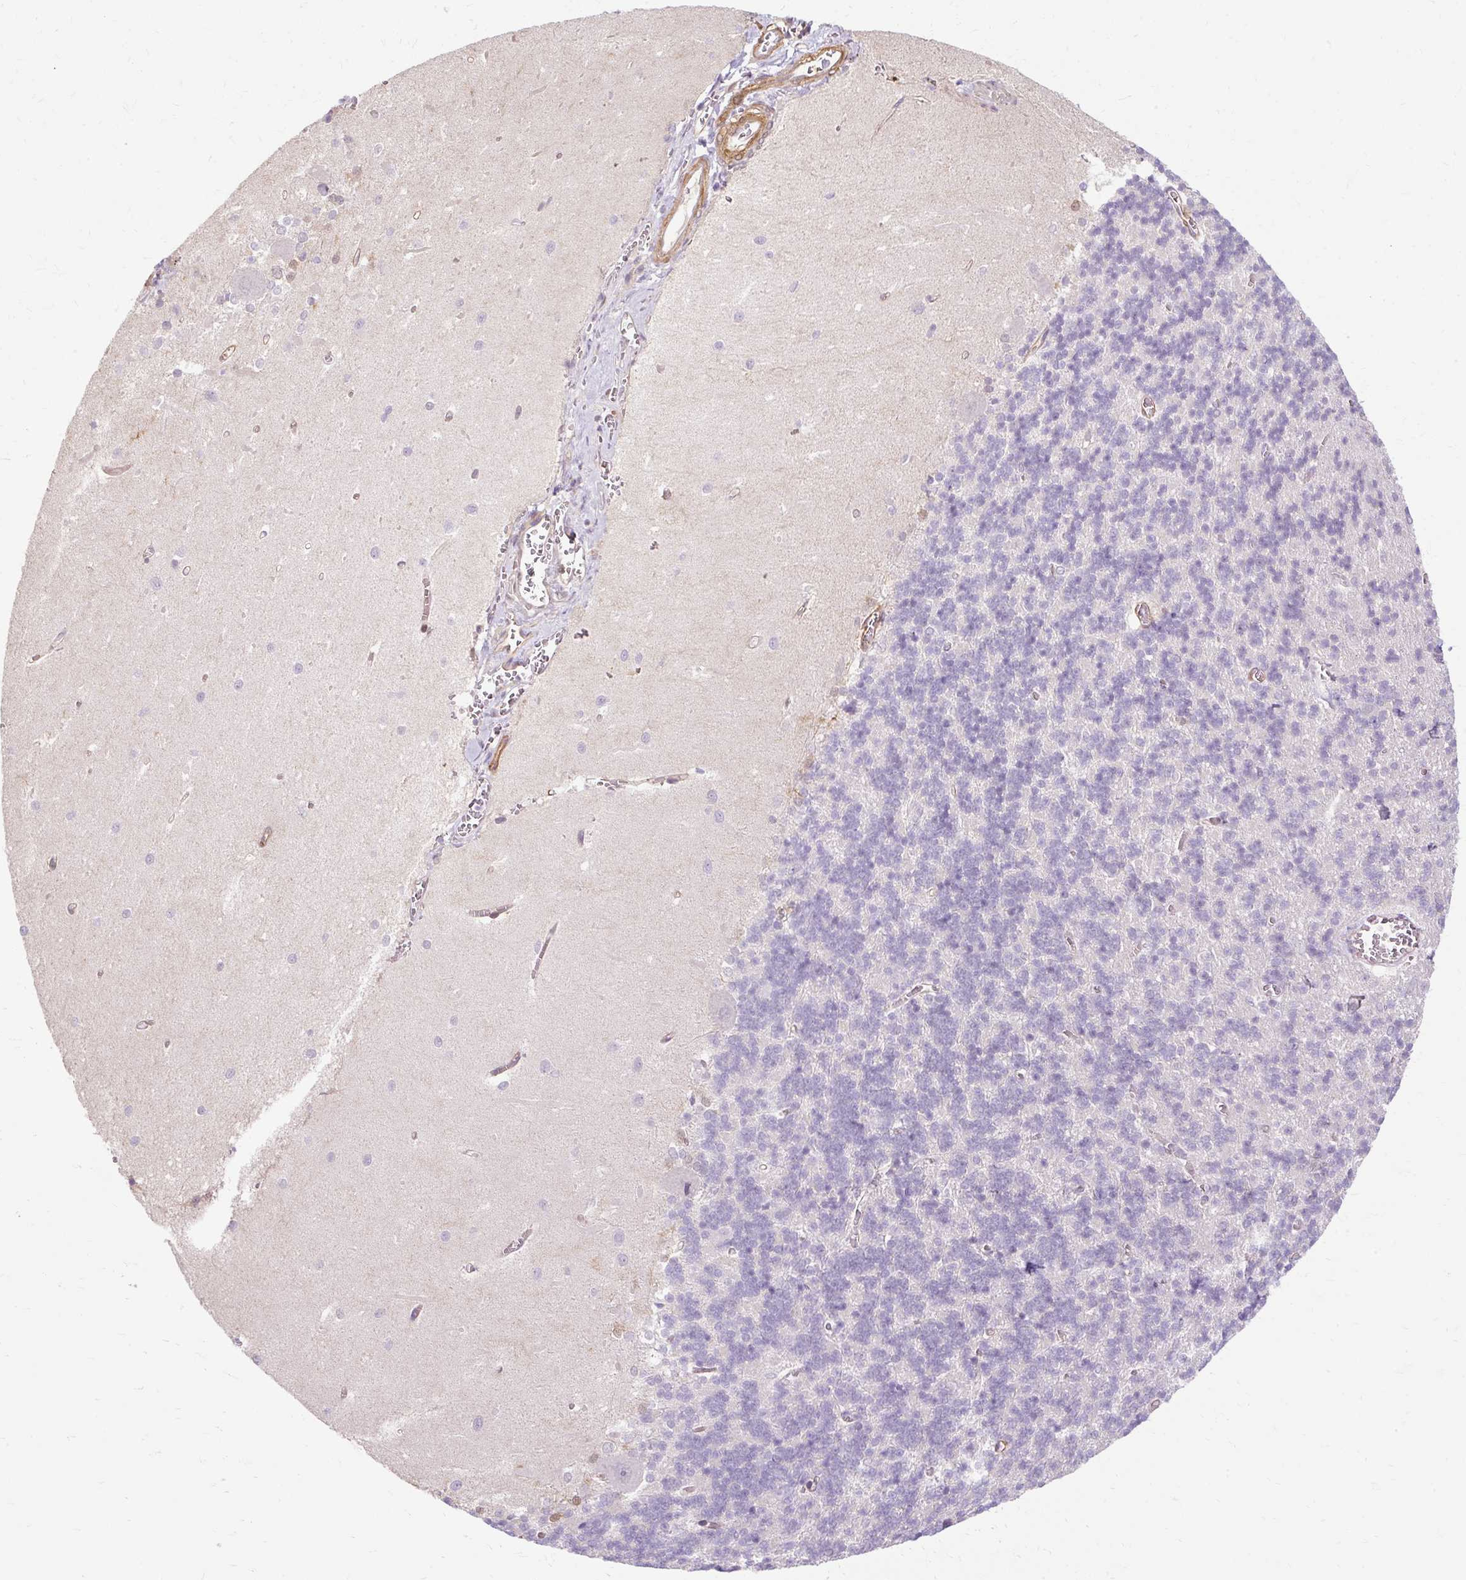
{"staining": {"intensity": "weak", "quantity": "25%-75%", "location": "cytoplasmic/membranous"}, "tissue": "cerebellum", "cell_type": "Cells in granular layer", "image_type": "normal", "snomed": [{"axis": "morphology", "description": "Normal tissue, NOS"}, {"axis": "topography", "description": "Cerebellum"}], "caption": "The micrograph demonstrates immunohistochemical staining of unremarkable cerebellum. There is weak cytoplasmic/membranous expression is identified in approximately 25%-75% of cells in granular layer.", "gene": "CNN3", "patient": {"sex": "male", "age": 37}}